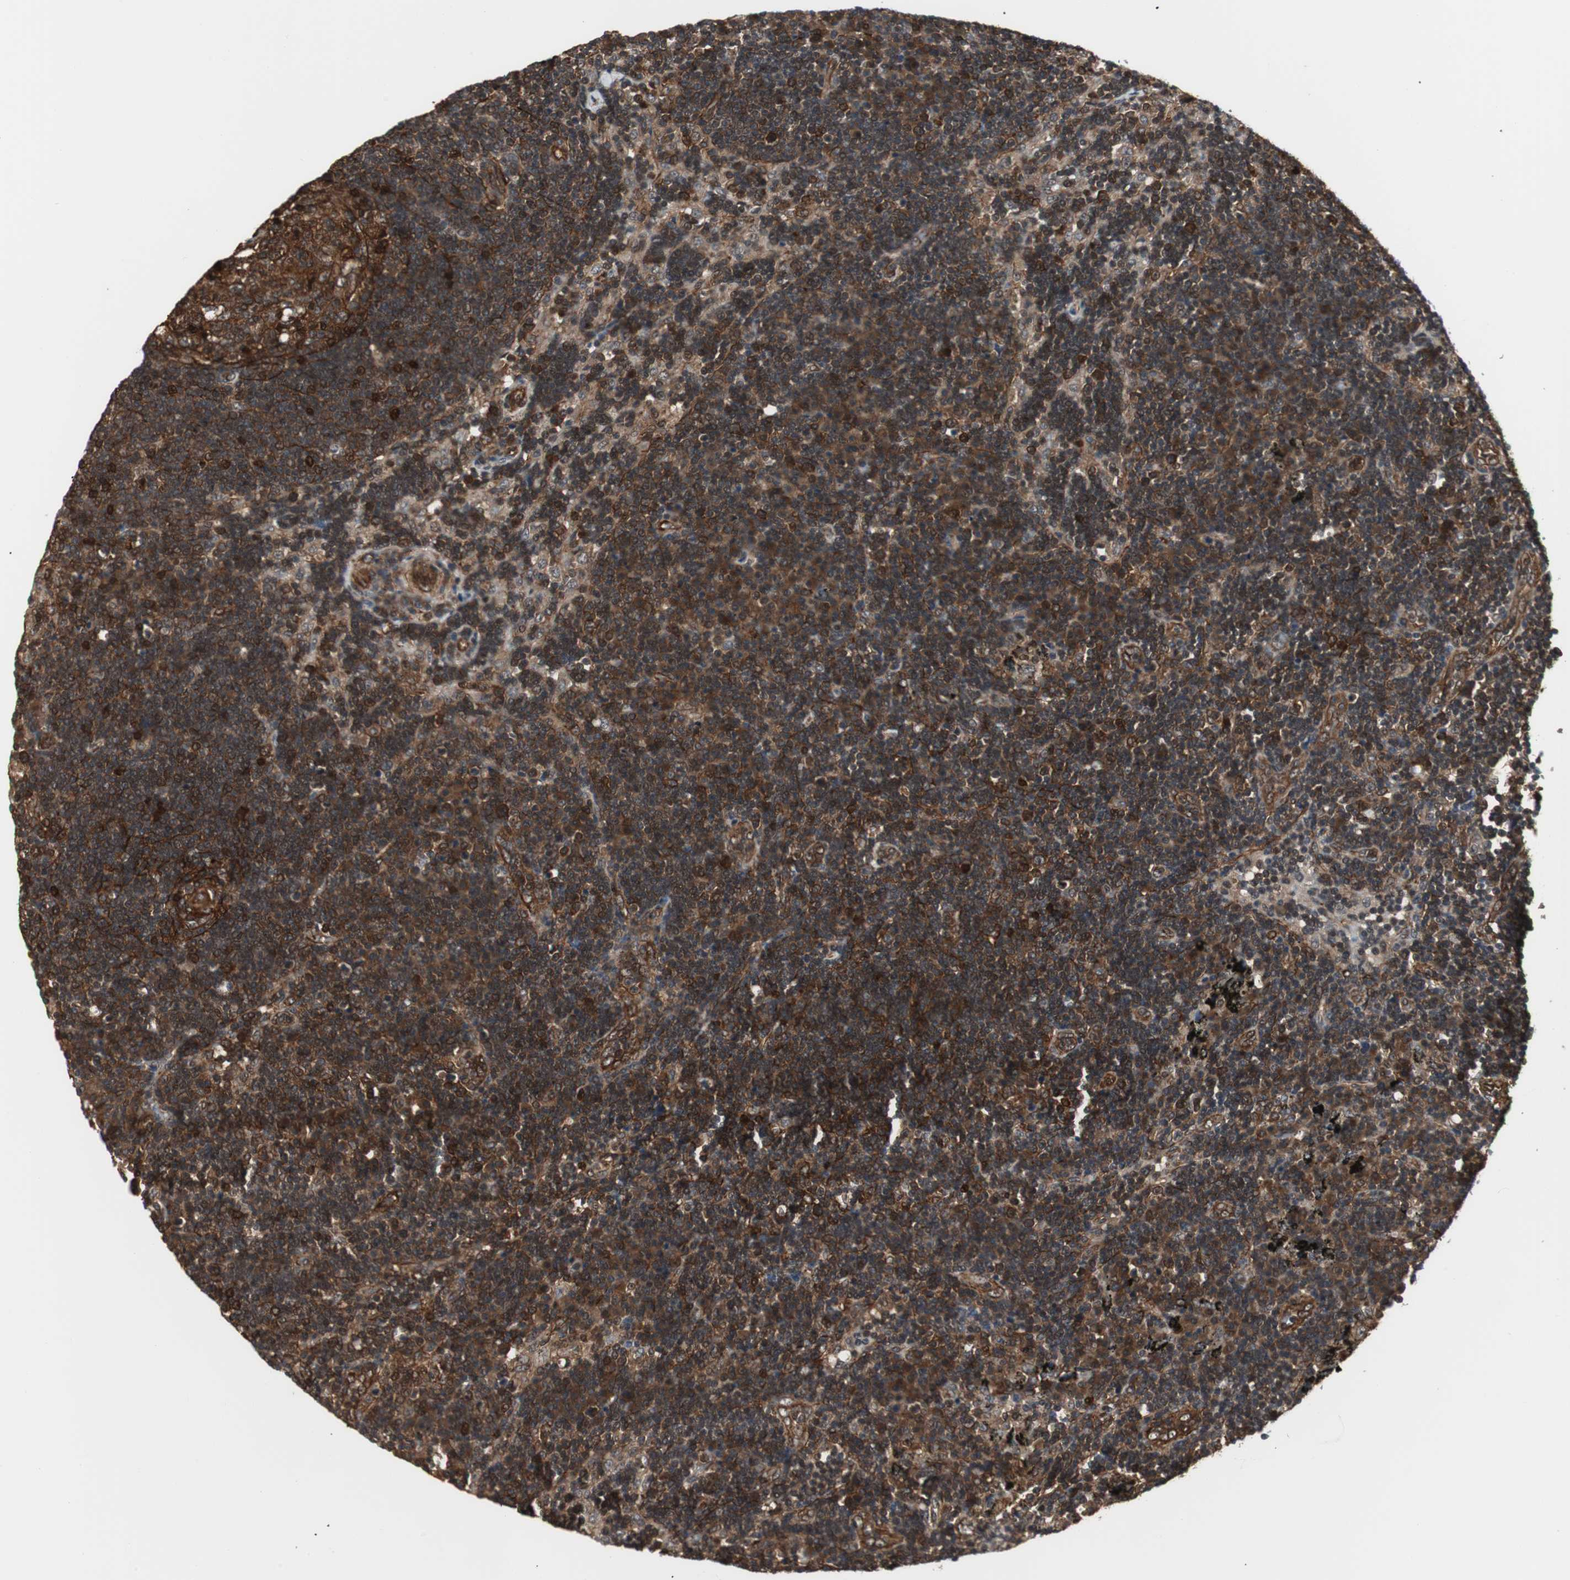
{"staining": {"intensity": "strong", "quantity": ">75%", "location": "cytoplasmic/membranous"}, "tissue": "lymph node", "cell_type": "Germinal center cells", "image_type": "normal", "snomed": [{"axis": "morphology", "description": "Normal tissue, NOS"}, {"axis": "morphology", "description": "Squamous cell carcinoma, metastatic, NOS"}, {"axis": "topography", "description": "Lymph node"}], "caption": "Lymph node stained with immunohistochemistry reveals strong cytoplasmic/membranous expression in about >75% of germinal center cells. (IHC, brightfield microscopy, high magnification).", "gene": "PTPN11", "patient": {"sex": "female", "age": 53}}